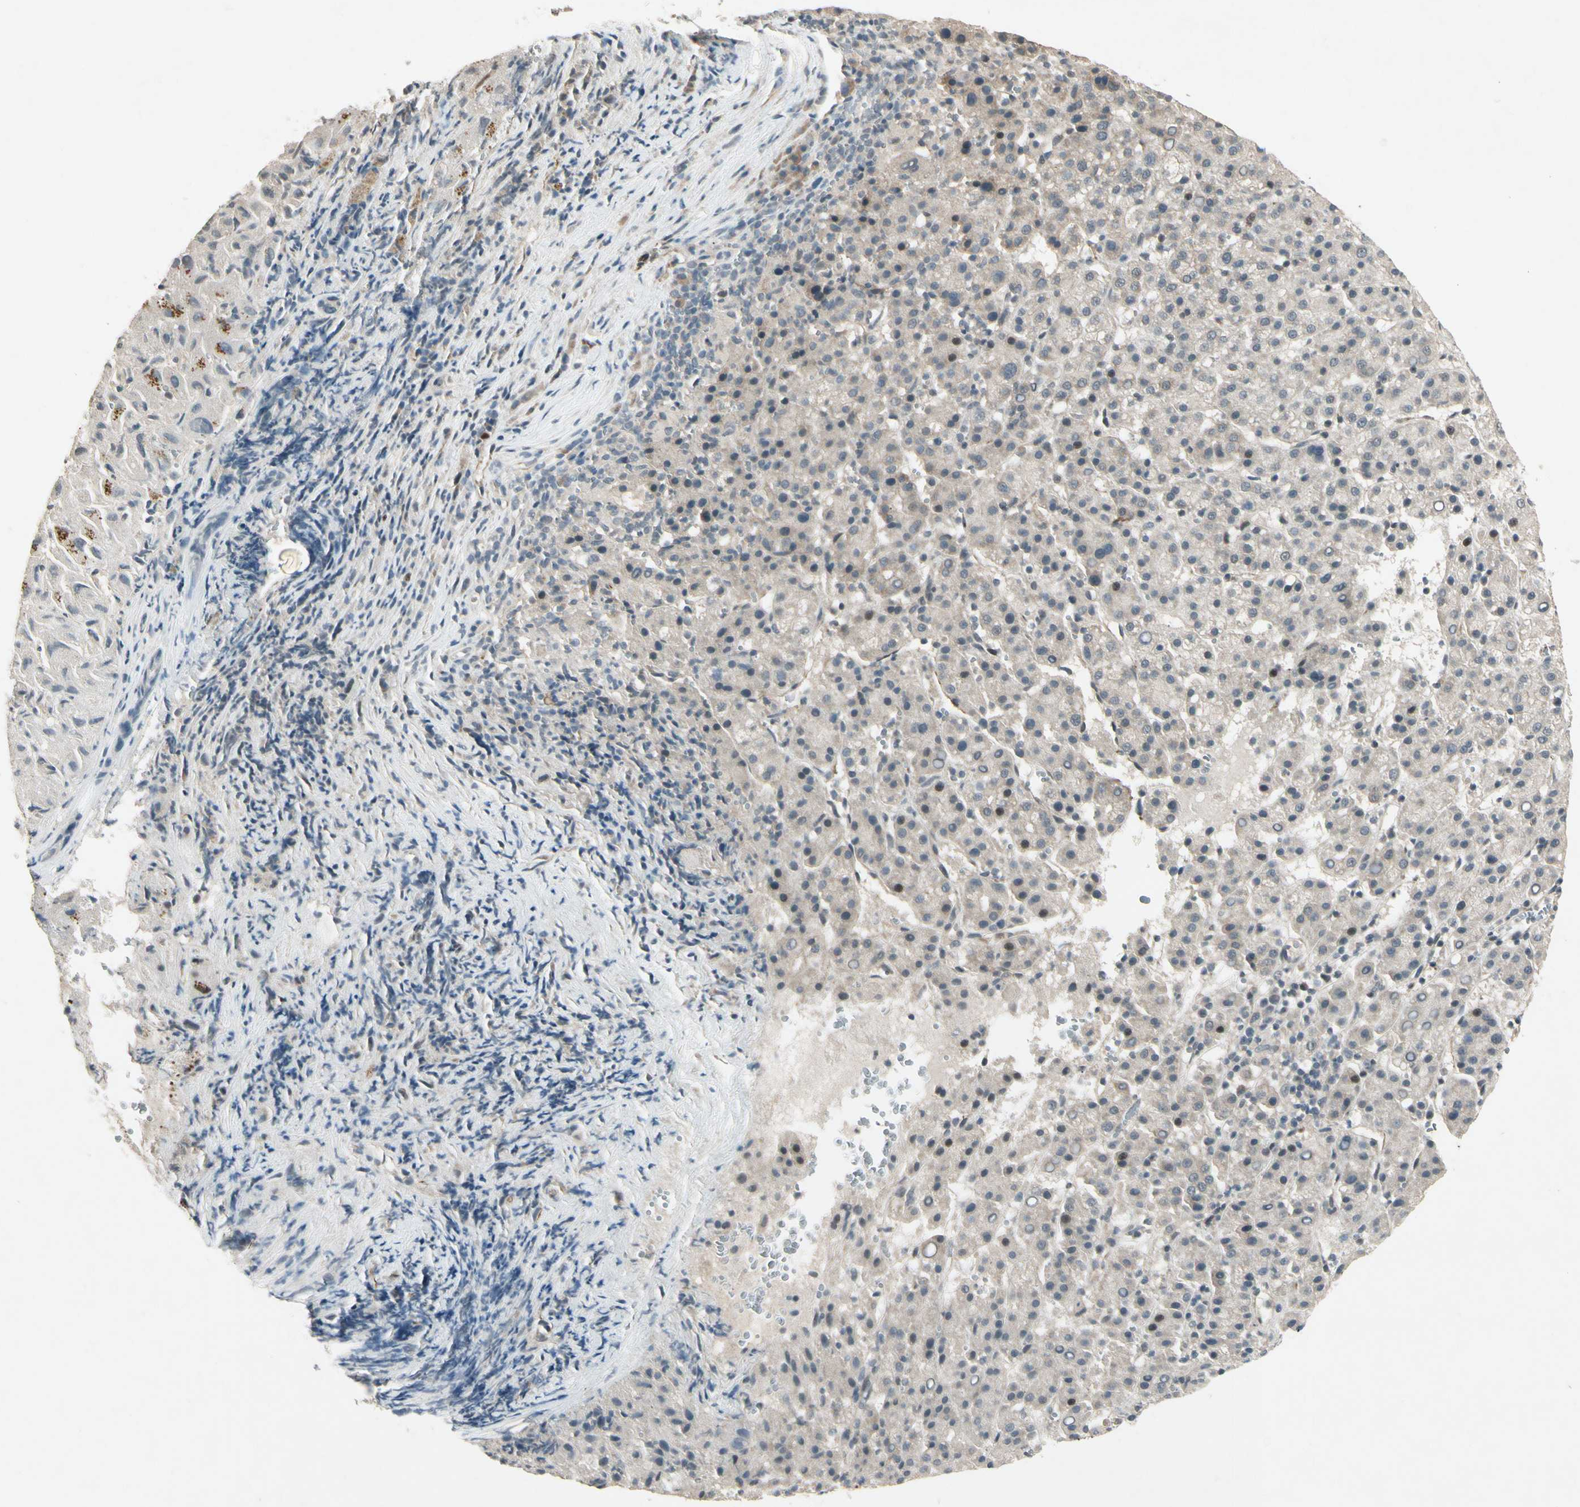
{"staining": {"intensity": "weak", "quantity": "<25%", "location": "cytoplasmic/membranous"}, "tissue": "liver cancer", "cell_type": "Tumor cells", "image_type": "cancer", "snomed": [{"axis": "morphology", "description": "Carcinoma, Hepatocellular, NOS"}, {"axis": "topography", "description": "Liver"}], "caption": "This is a image of immunohistochemistry staining of hepatocellular carcinoma (liver), which shows no expression in tumor cells.", "gene": "CDK11A", "patient": {"sex": "female", "age": 58}}